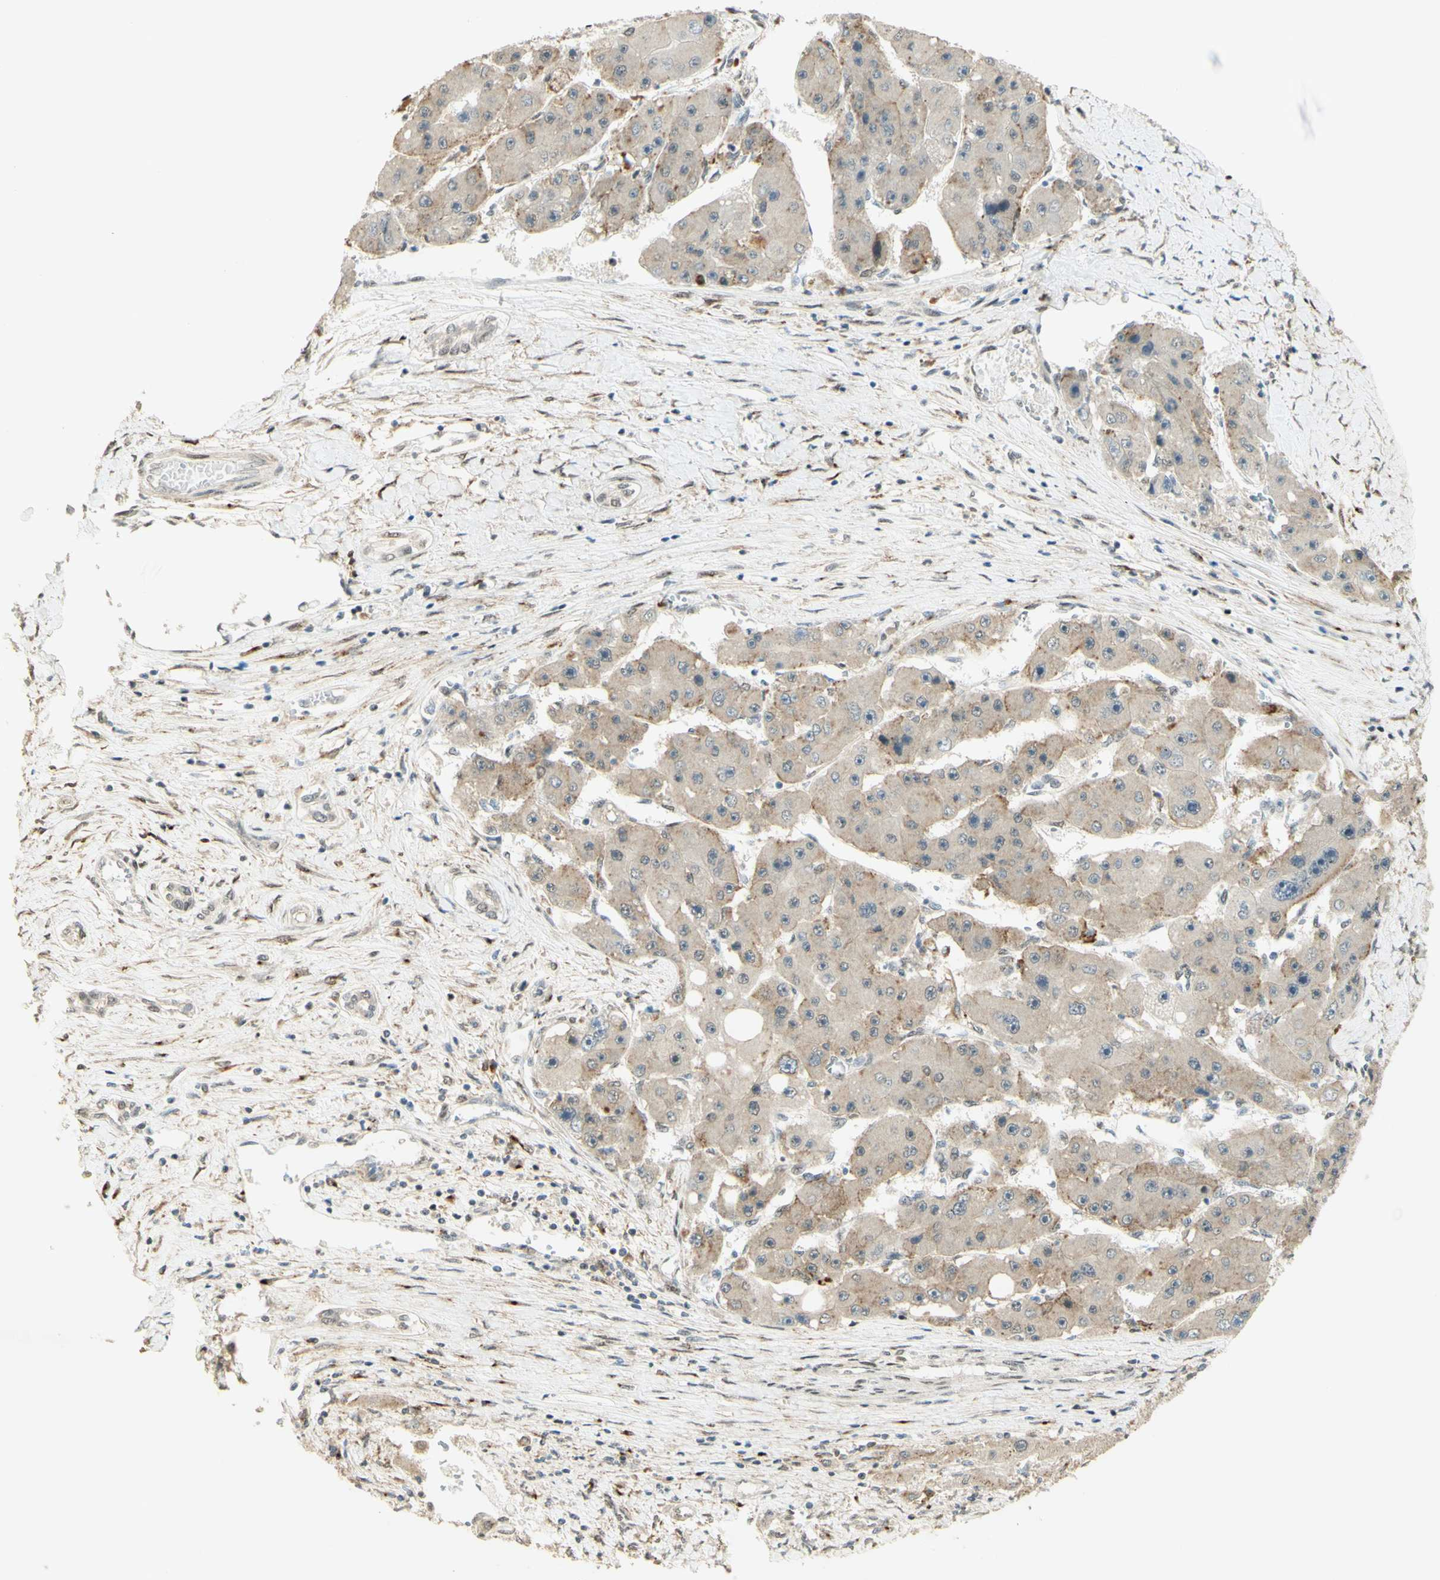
{"staining": {"intensity": "moderate", "quantity": "<25%", "location": "cytoplasmic/membranous"}, "tissue": "liver cancer", "cell_type": "Tumor cells", "image_type": "cancer", "snomed": [{"axis": "morphology", "description": "Carcinoma, Hepatocellular, NOS"}, {"axis": "topography", "description": "Liver"}], "caption": "Liver hepatocellular carcinoma was stained to show a protein in brown. There is low levels of moderate cytoplasmic/membranous positivity in approximately <25% of tumor cells.", "gene": "FOXP1", "patient": {"sex": "female", "age": 61}}